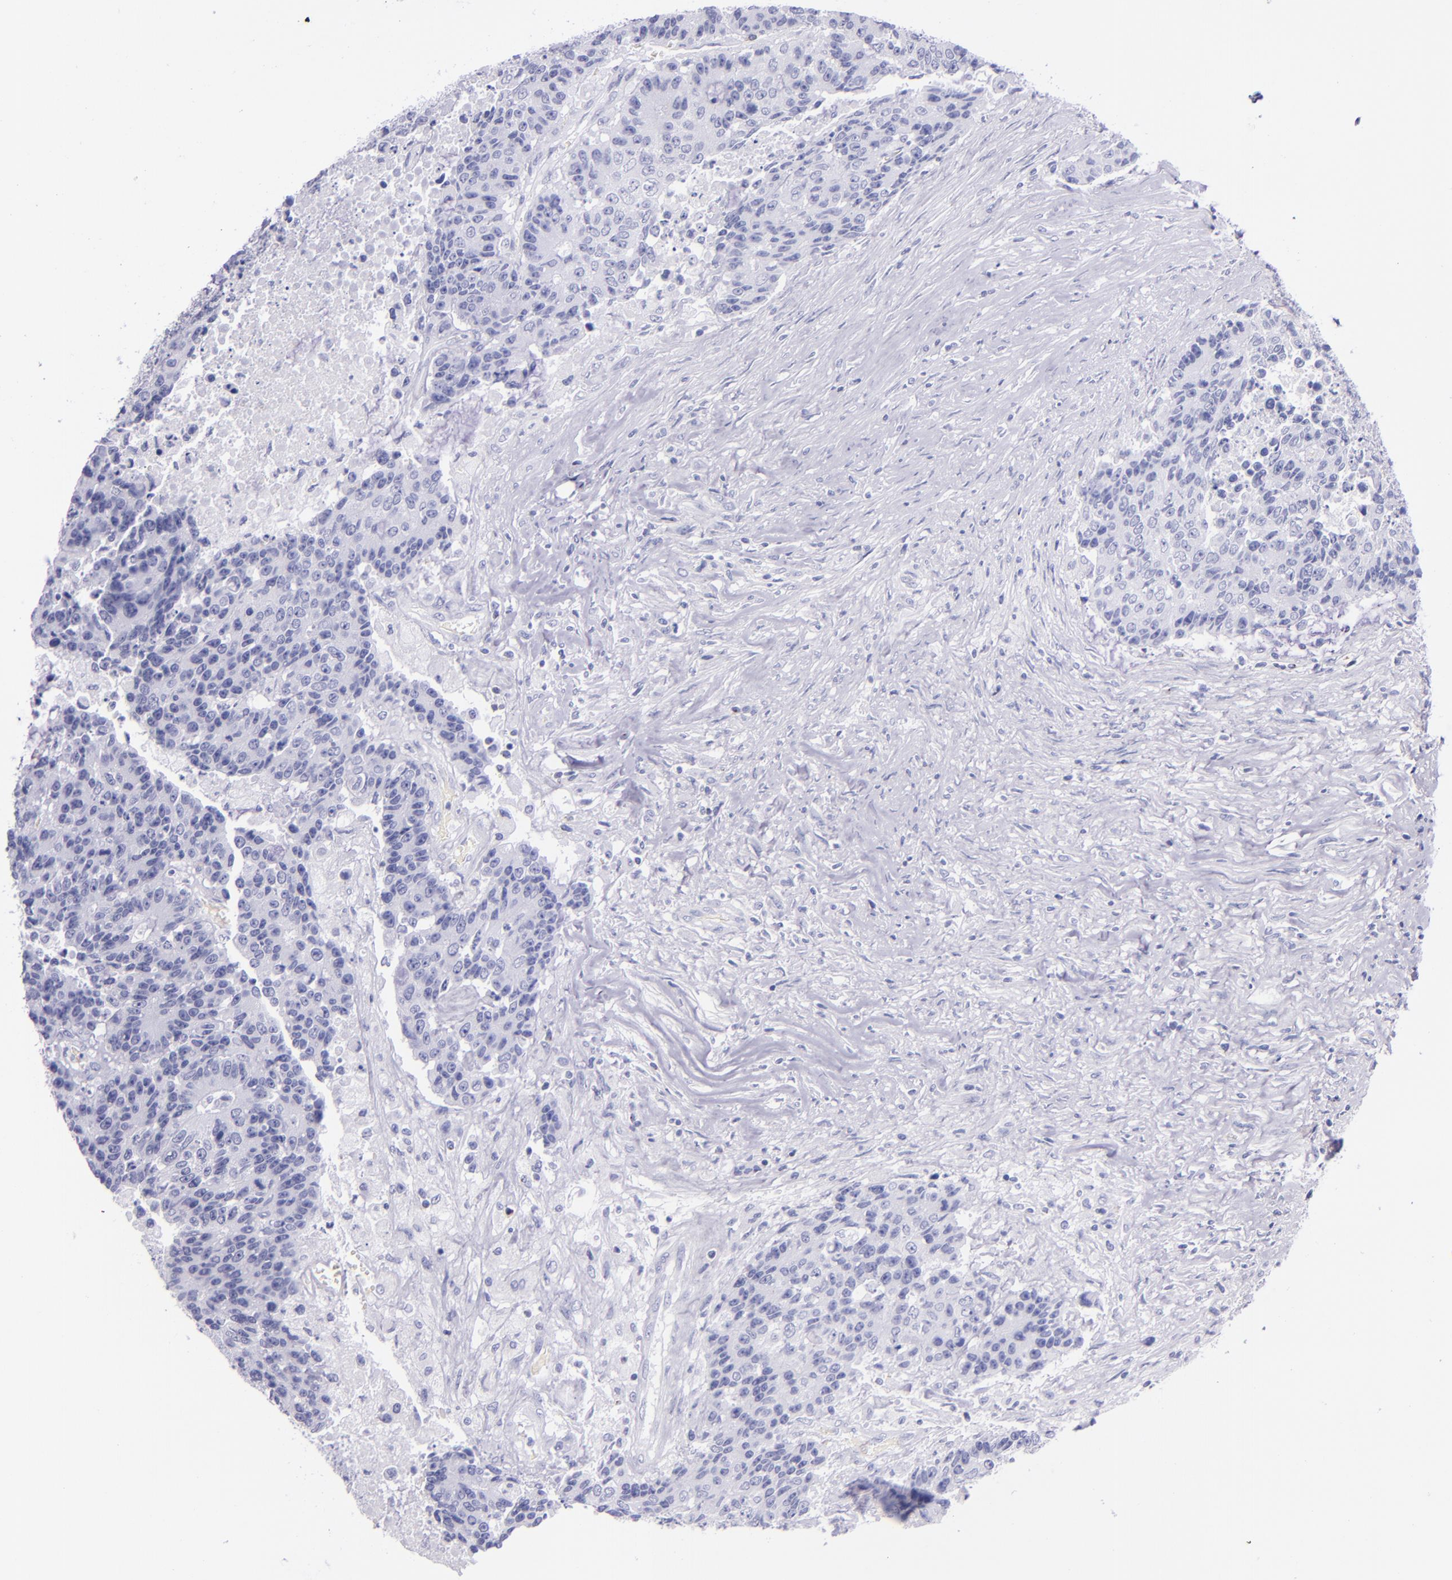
{"staining": {"intensity": "negative", "quantity": "none", "location": "none"}, "tissue": "colorectal cancer", "cell_type": "Tumor cells", "image_type": "cancer", "snomed": [{"axis": "morphology", "description": "Adenocarcinoma, NOS"}, {"axis": "topography", "description": "Colon"}], "caption": "The photomicrograph exhibits no significant positivity in tumor cells of colorectal adenocarcinoma. The staining was performed using DAB (3,3'-diaminobenzidine) to visualize the protein expression in brown, while the nuclei were stained in blue with hematoxylin (Magnification: 20x).", "gene": "LAG3", "patient": {"sex": "female", "age": 86}}